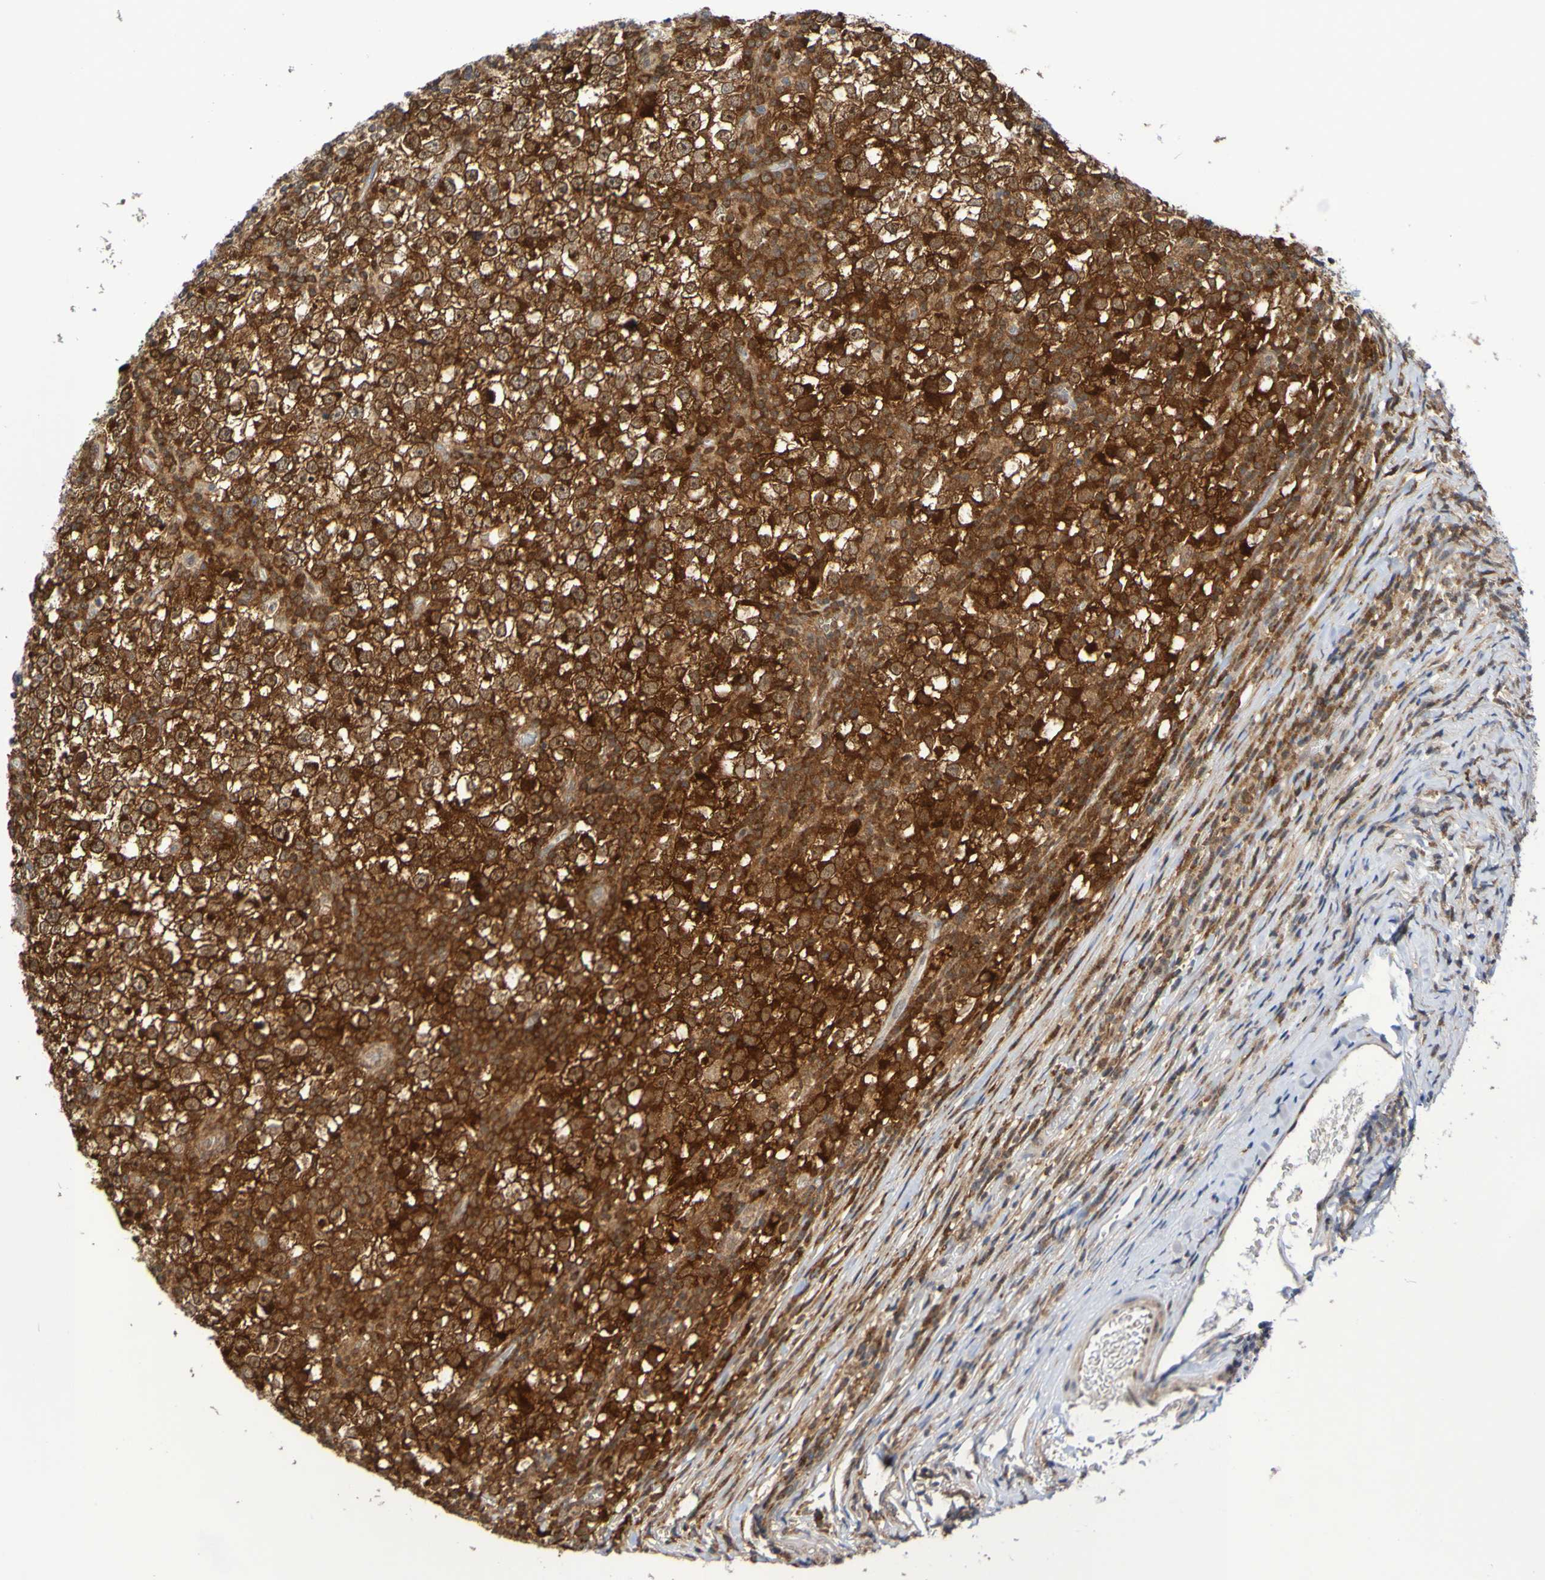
{"staining": {"intensity": "strong", "quantity": ">75%", "location": "cytoplasmic/membranous"}, "tissue": "testis cancer", "cell_type": "Tumor cells", "image_type": "cancer", "snomed": [{"axis": "morphology", "description": "Seminoma, NOS"}, {"axis": "topography", "description": "Testis"}], "caption": "Seminoma (testis) stained for a protein (brown) displays strong cytoplasmic/membranous positive staining in about >75% of tumor cells.", "gene": "ATIC", "patient": {"sex": "male", "age": 65}}